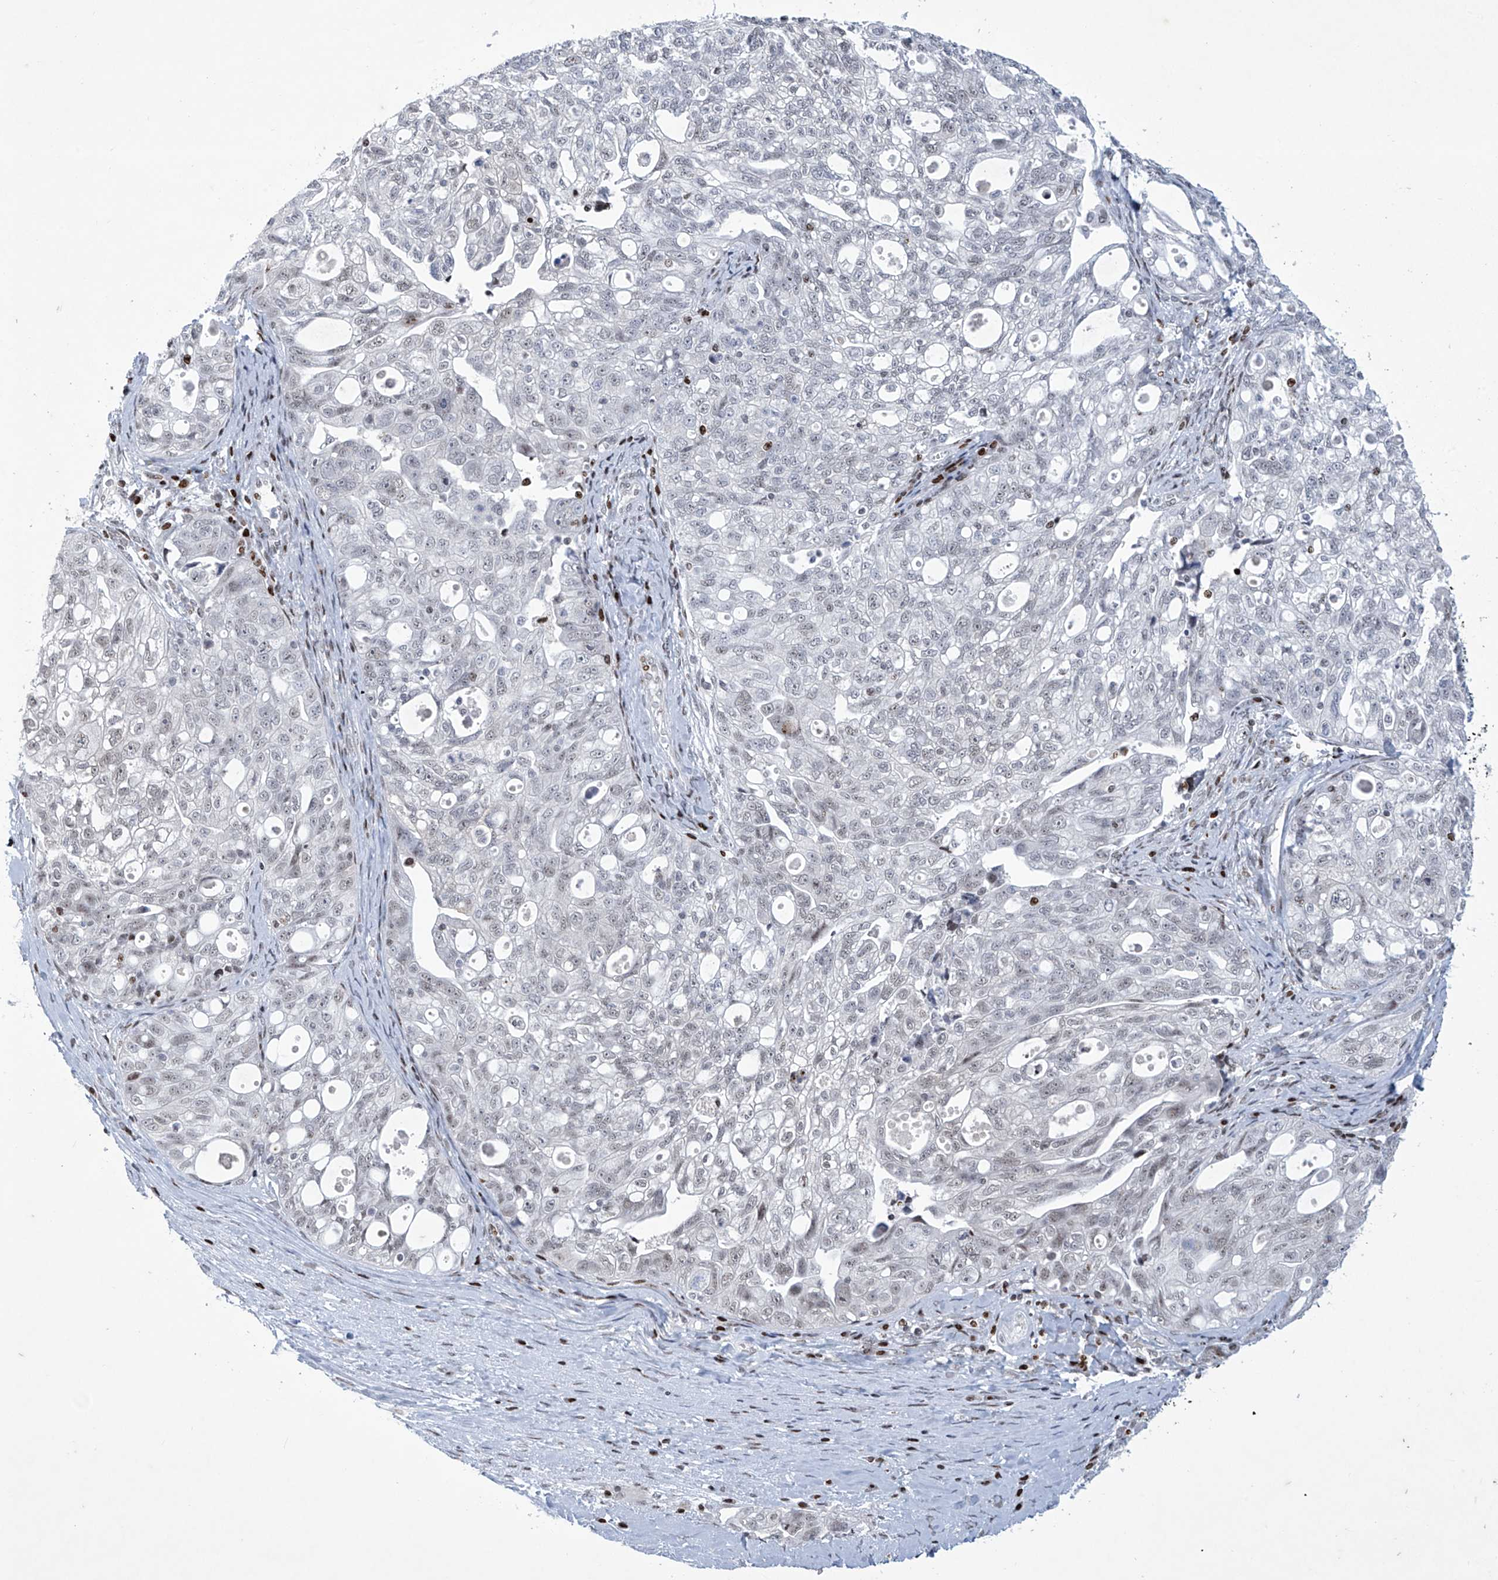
{"staining": {"intensity": "weak", "quantity": "<25%", "location": "nuclear"}, "tissue": "ovarian cancer", "cell_type": "Tumor cells", "image_type": "cancer", "snomed": [{"axis": "morphology", "description": "Carcinoma, NOS"}, {"axis": "morphology", "description": "Cystadenocarcinoma, serous, NOS"}, {"axis": "topography", "description": "Ovary"}], "caption": "Immunohistochemistry (IHC) of human ovarian cancer (serous cystadenocarcinoma) shows no expression in tumor cells.", "gene": "RFX7", "patient": {"sex": "female", "age": 69}}